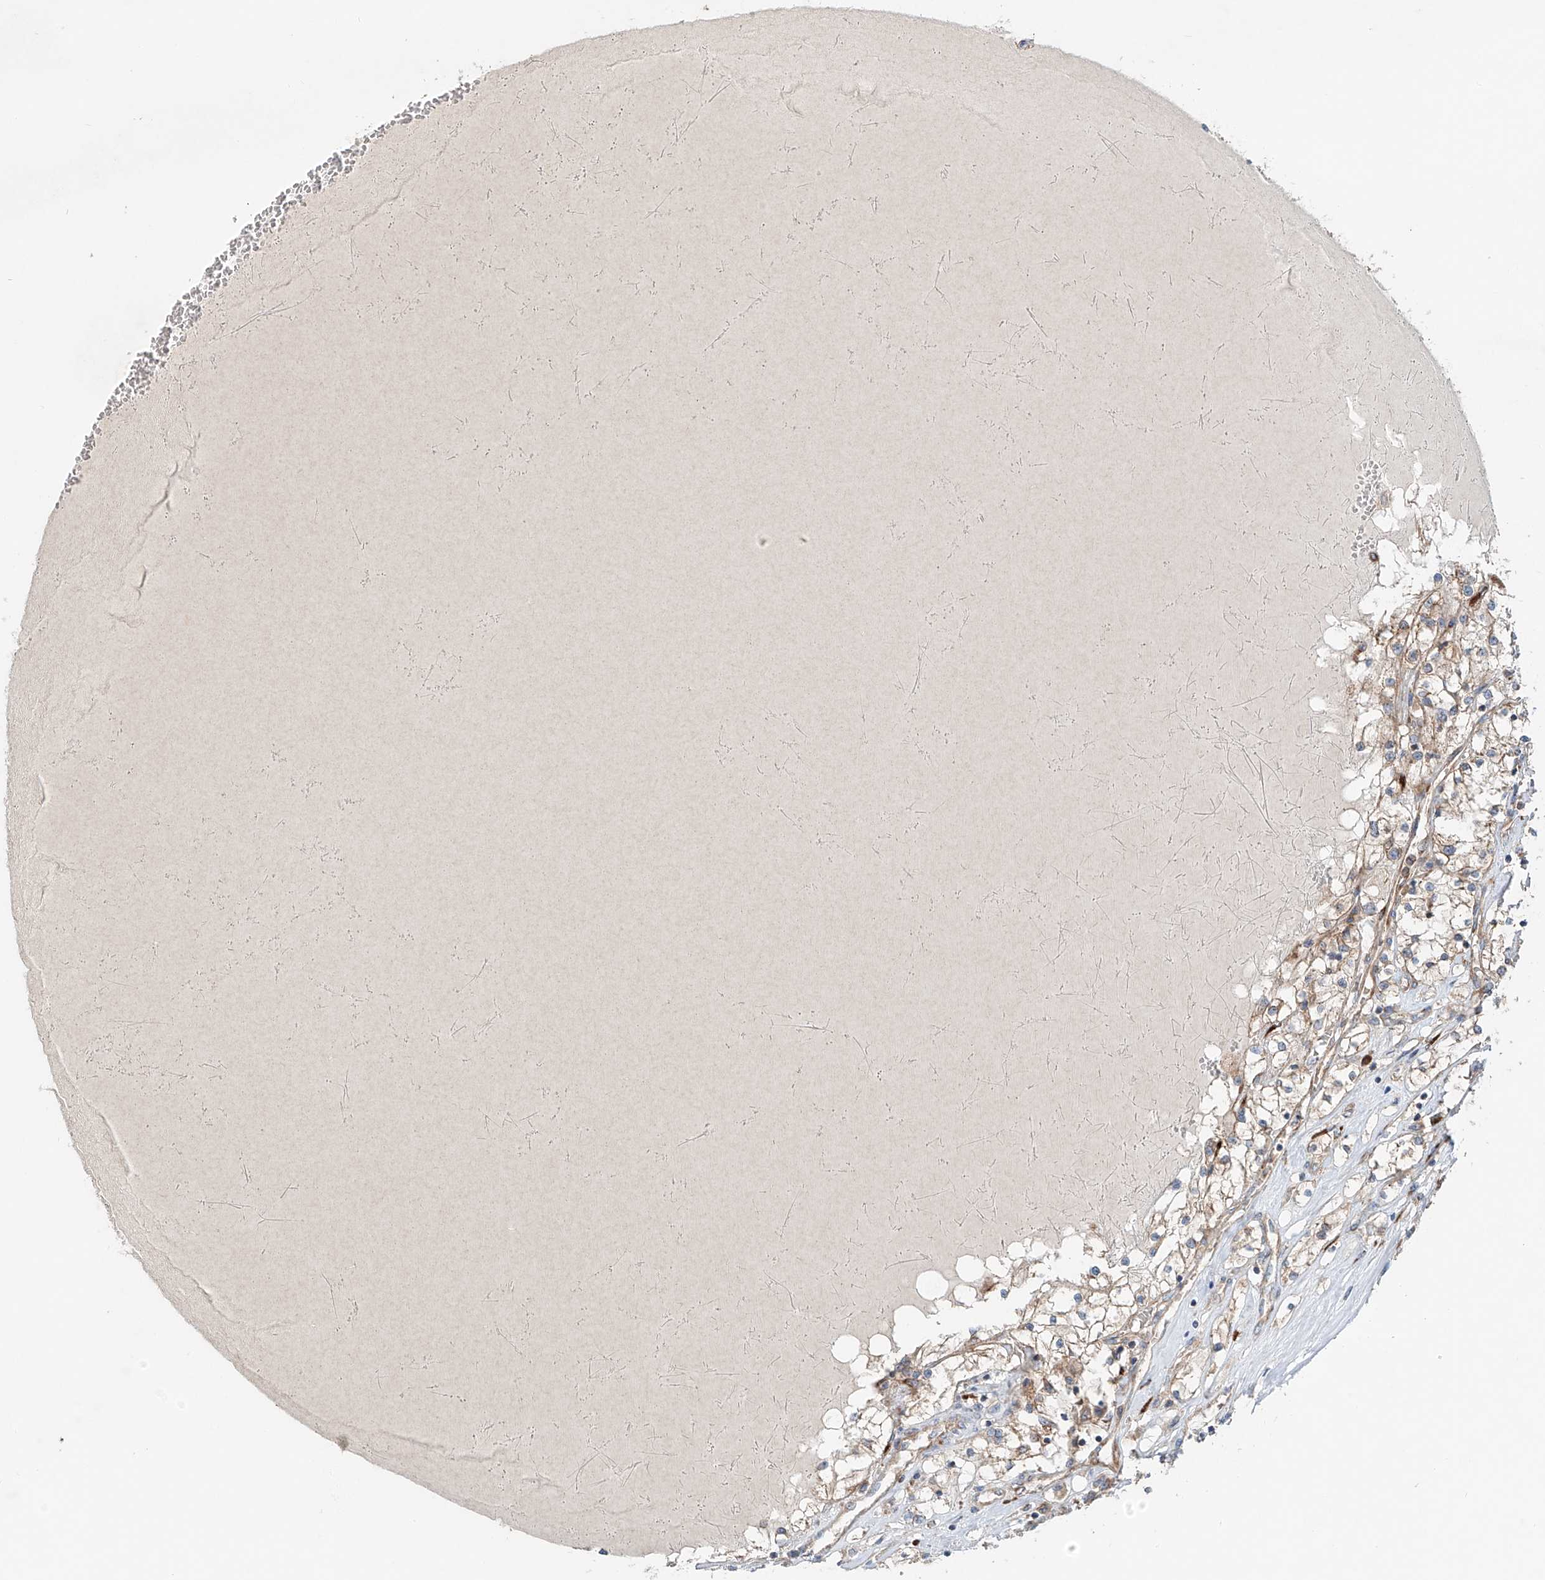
{"staining": {"intensity": "moderate", "quantity": "25%-75%", "location": "cytoplasmic/membranous"}, "tissue": "renal cancer", "cell_type": "Tumor cells", "image_type": "cancer", "snomed": [{"axis": "morphology", "description": "Normal tissue, NOS"}, {"axis": "morphology", "description": "Adenocarcinoma, NOS"}, {"axis": "topography", "description": "Kidney"}], "caption": "Immunohistochemical staining of renal cancer reveals medium levels of moderate cytoplasmic/membranous protein staining in approximately 25%-75% of tumor cells. Immunohistochemistry stains the protein of interest in brown and the nuclei are stained blue.", "gene": "SNAP29", "patient": {"sex": "male", "age": 68}}